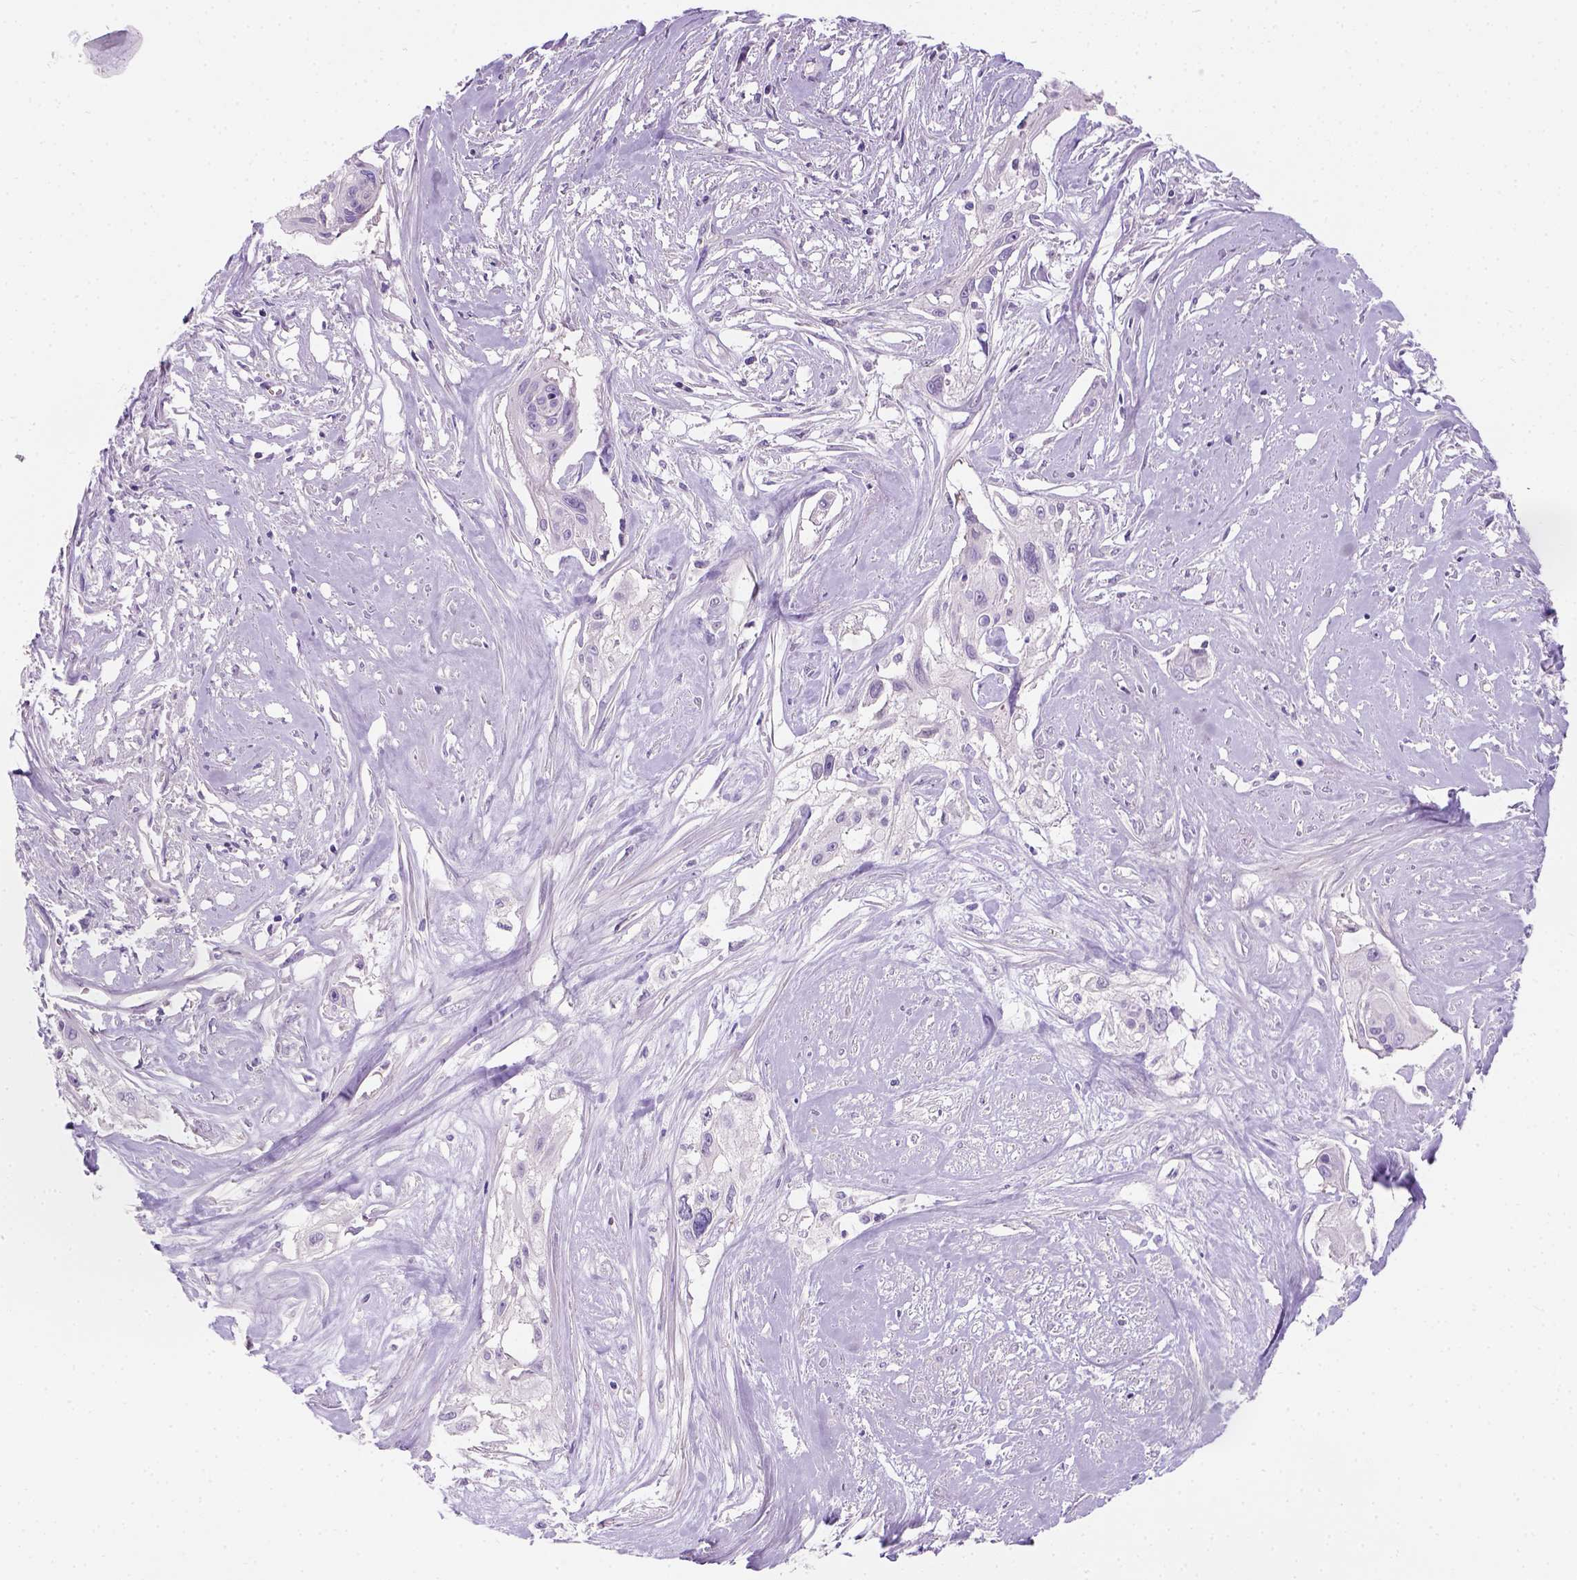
{"staining": {"intensity": "negative", "quantity": "none", "location": "none"}, "tissue": "cervical cancer", "cell_type": "Tumor cells", "image_type": "cancer", "snomed": [{"axis": "morphology", "description": "Squamous cell carcinoma, NOS"}, {"axis": "topography", "description": "Cervix"}], "caption": "Tumor cells show no significant protein staining in squamous cell carcinoma (cervical).", "gene": "C20orf144", "patient": {"sex": "female", "age": 49}}